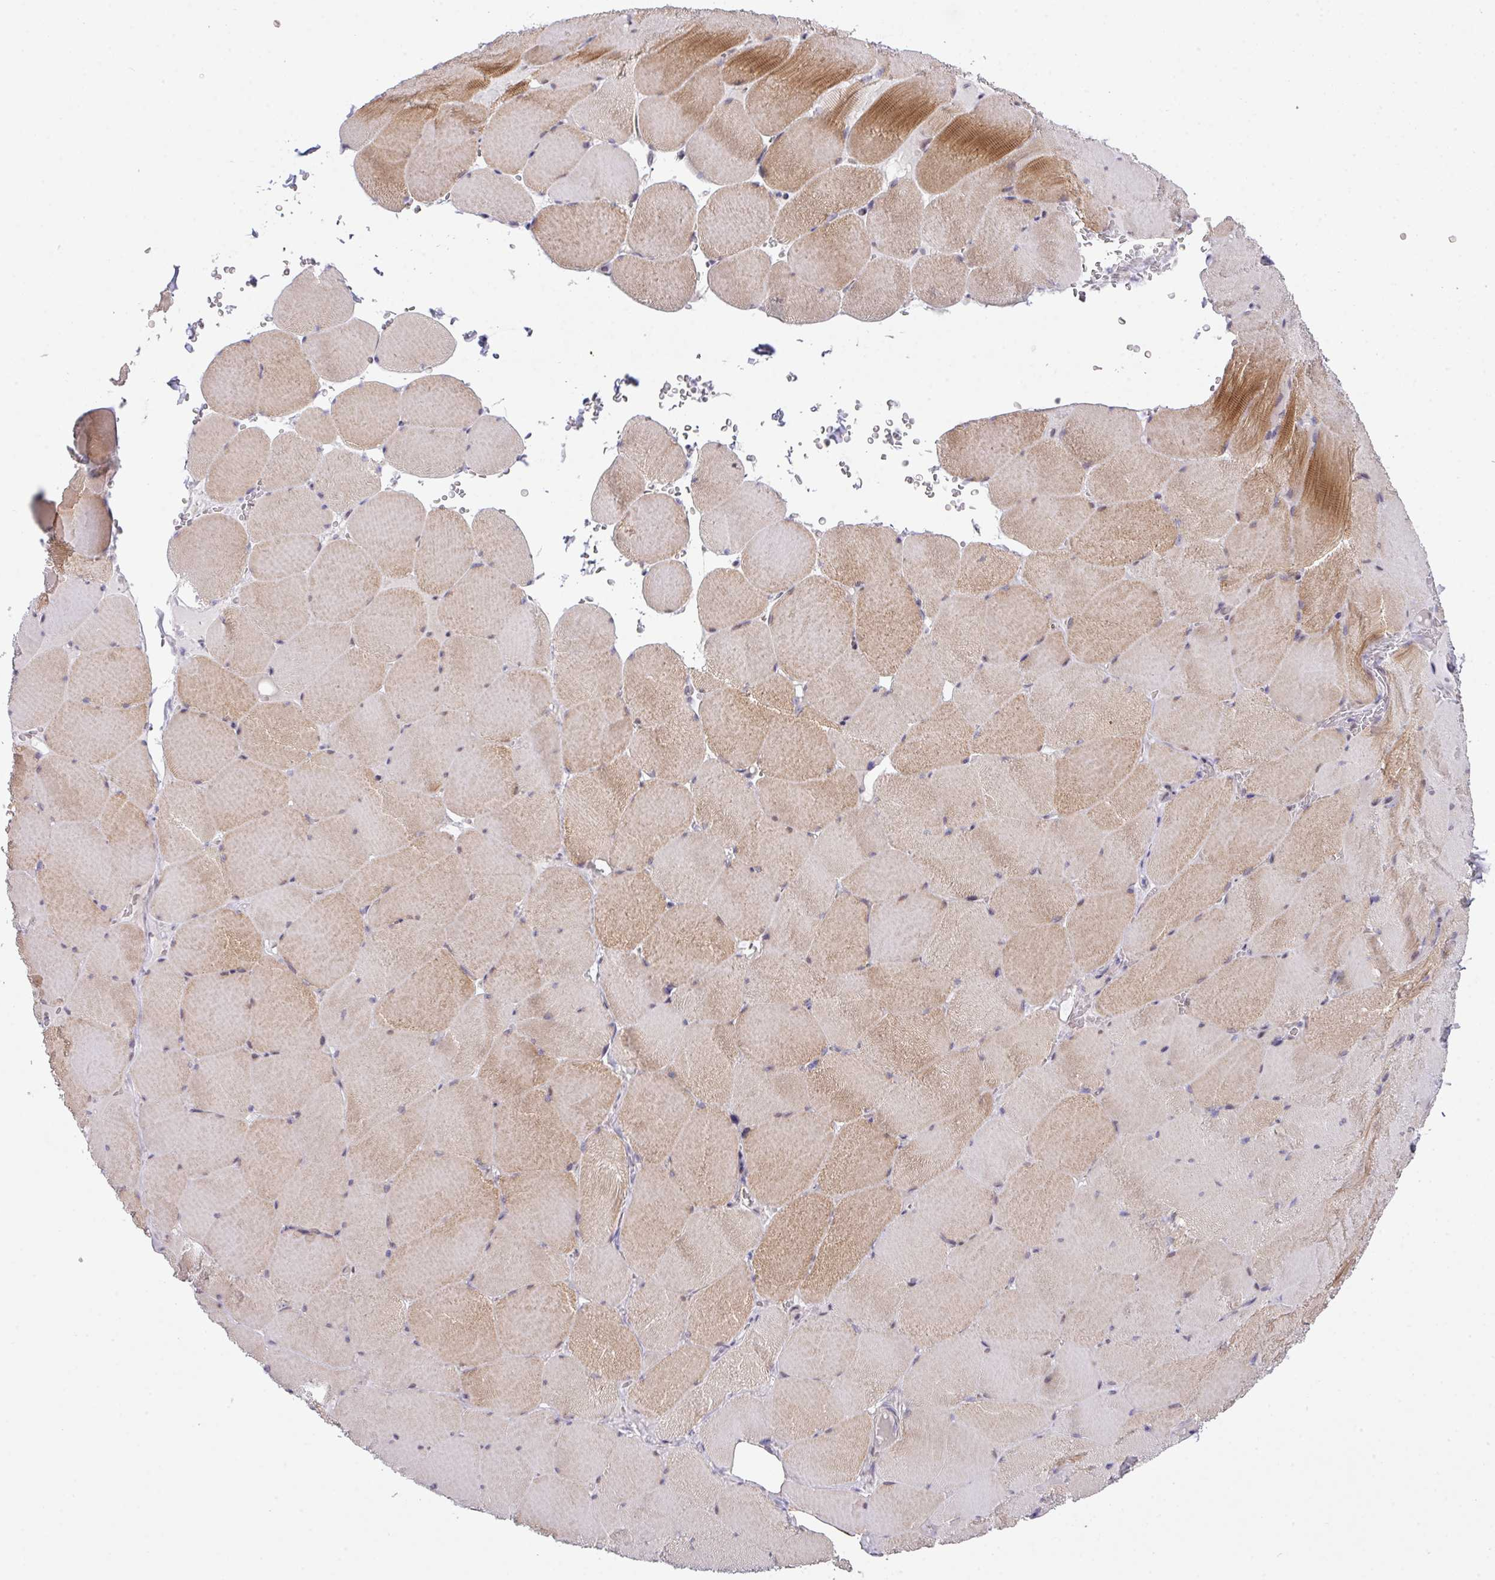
{"staining": {"intensity": "moderate", "quantity": "25%-75%", "location": "cytoplasmic/membranous"}, "tissue": "skeletal muscle", "cell_type": "Myocytes", "image_type": "normal", "snomed": [{"axis": "morphology", "description": "Normal tissue, NOS"}, {"axis": "topography", "description": "Skeletal muscle"}, {"axis": "topography", "description": "Head-Neck"}], "caption": "This is a photomicrograph of immunohistochemistry staining of benign skeletal muscle, which shows moderate staining in the cytoplasmic/membranous of myocytes.", "gene": "ANKRD13B", "patient": {"sex": "male", "age": 66}}